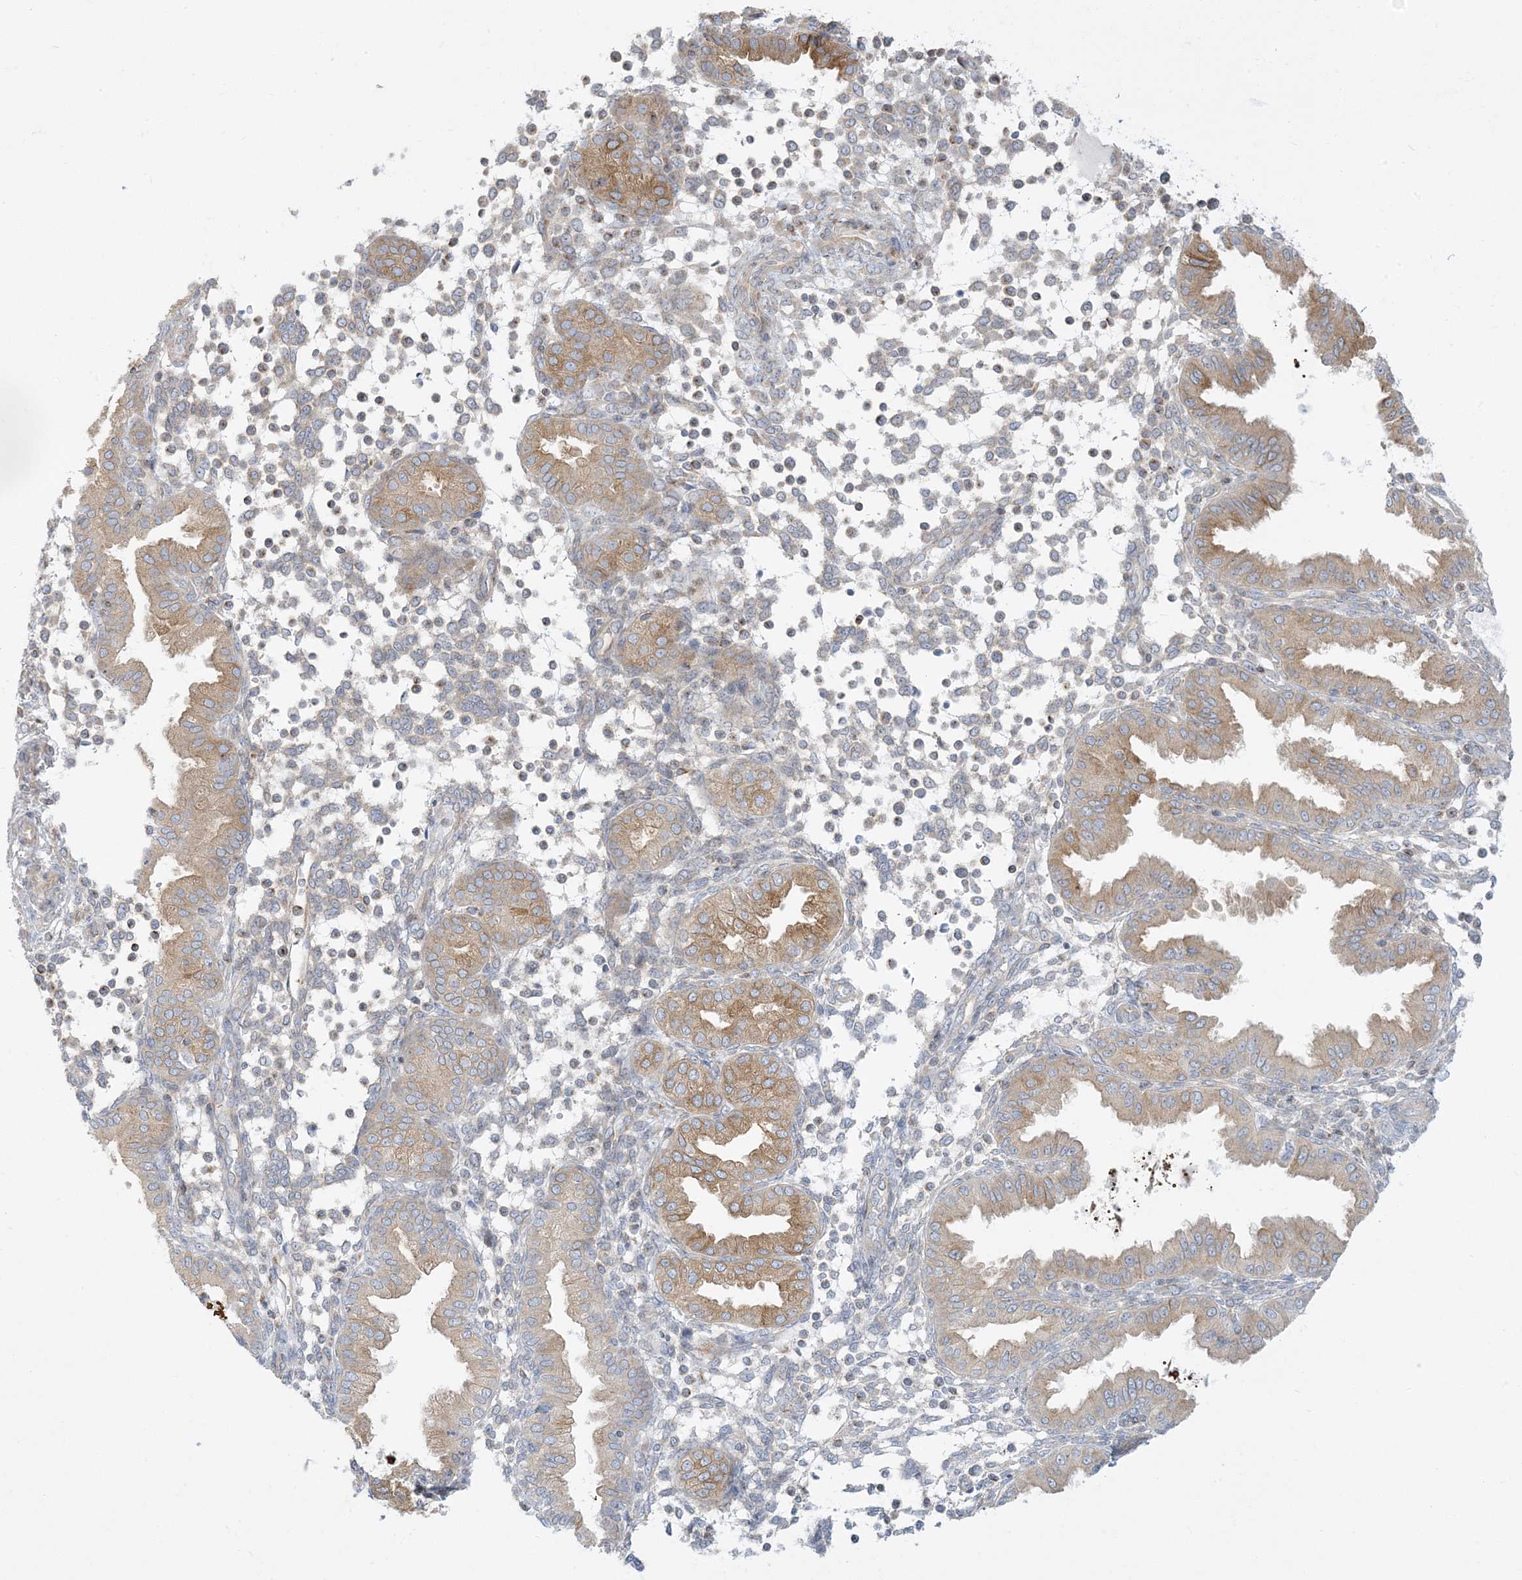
{"staining": {"intensity": "negative", "quantity": "none", "location": "none"}, "tissue": "endometrium", "cell_type": "Cells in endometrial stroma", "image_type": "normal", "snomed": [{"axis": "morphology", "description": "Normal tissue, NOS"}, {"axis": "topography", "description": "Endometrium"}], "caption": "Image shows no significant protein staining in cells in endometrial stroma of benign endometrium.", "gene": "SLAMF9", "patient": {"sex": "female", "age": 53}}